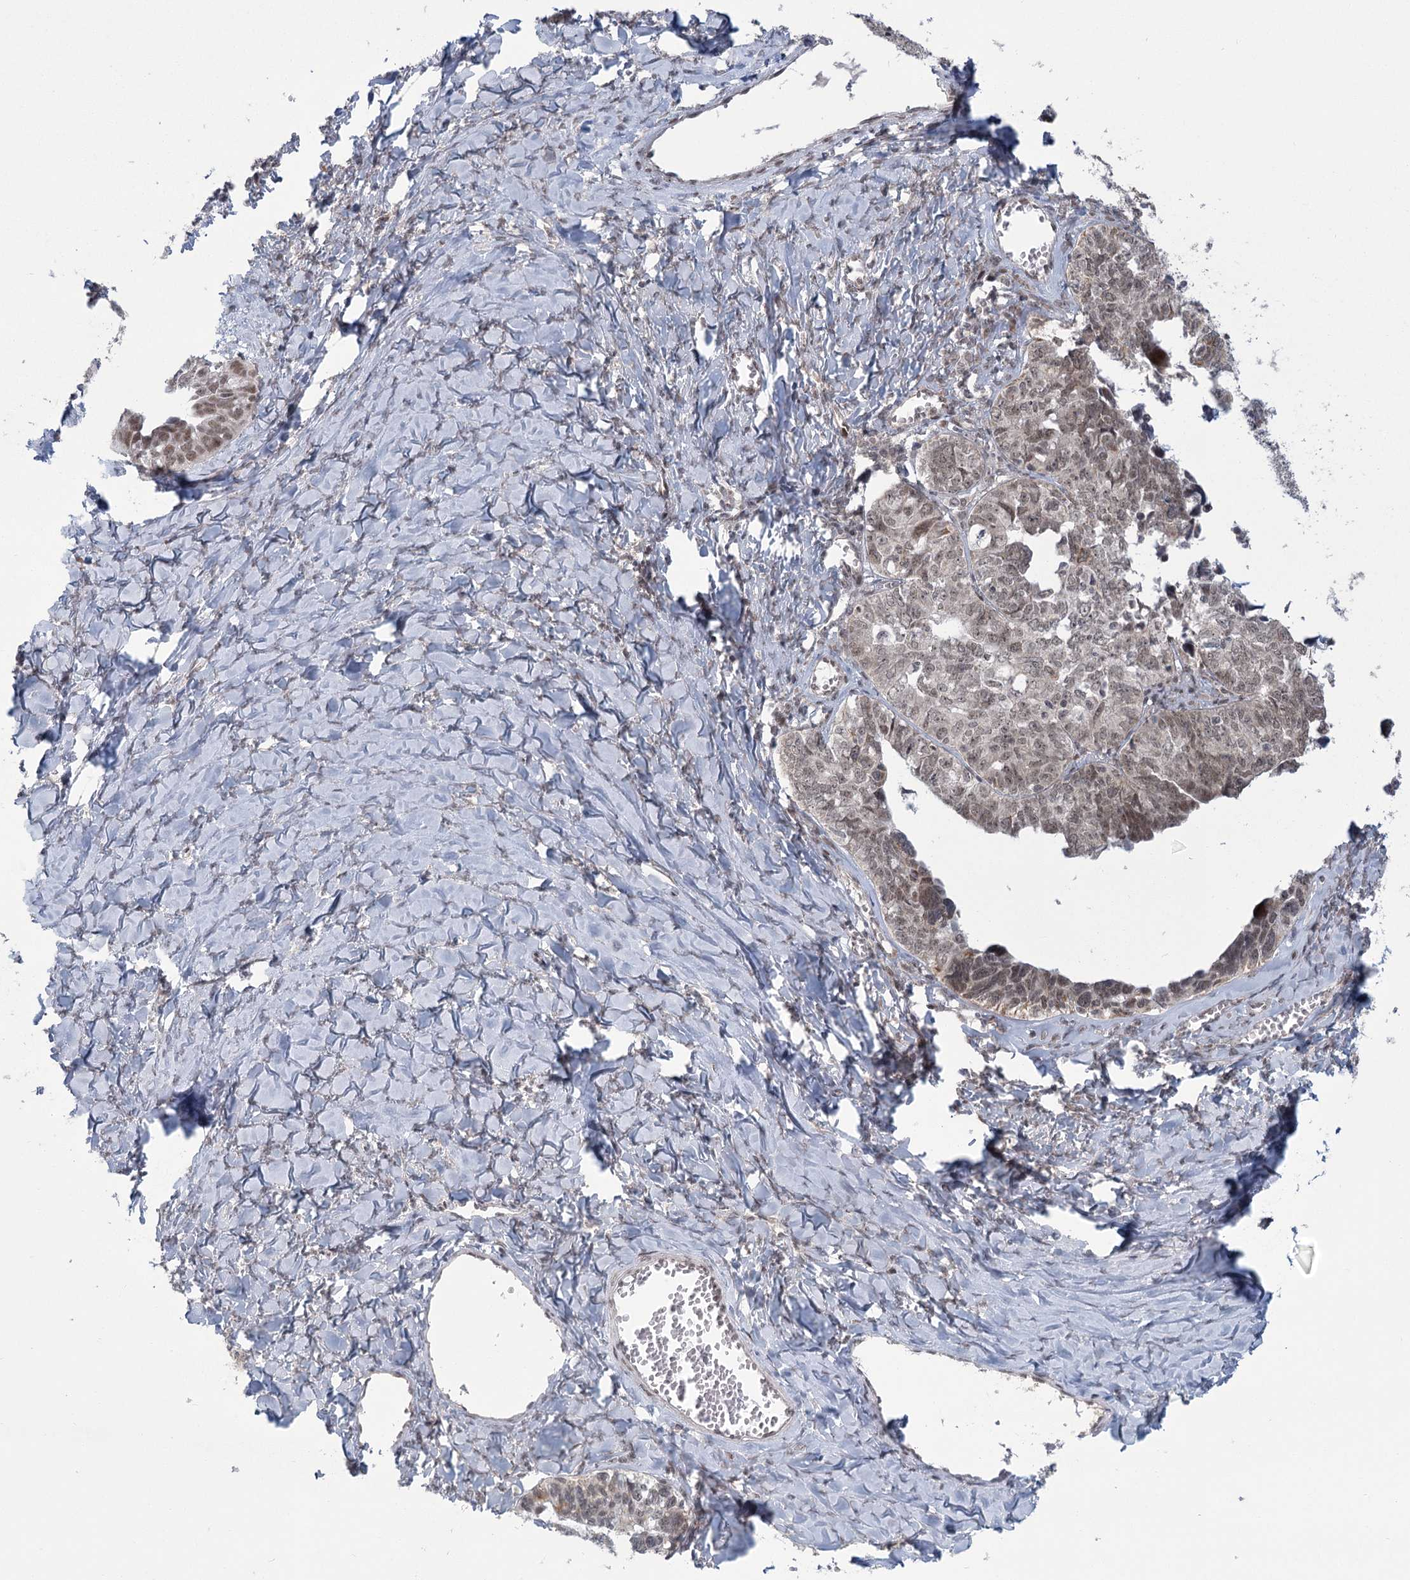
{"staining": {"intensity": "weak", "quantity": ">75%", "location": "nuclear"}, "tissue": "ovarian cancer", "cell_type": "Tumor cells", "image_type": "cancer", "snomed": [{"axis": "morphology", "description": "Cystadenocarcinoma, serous, NOS"}, {"axis": "topography", "description": "Ovary"}], "caption": "DAB immunohistochemical staining of ovarian serous cystadenocarcinoma displays weak nuclear protein expression in about >75% of tumor cells. Immunohistochemistry (ihc) stains the protein in brown and the nuclei are stained blue.", "gene": "CIB4", "patient": {"sex": "female", "age": 79}}